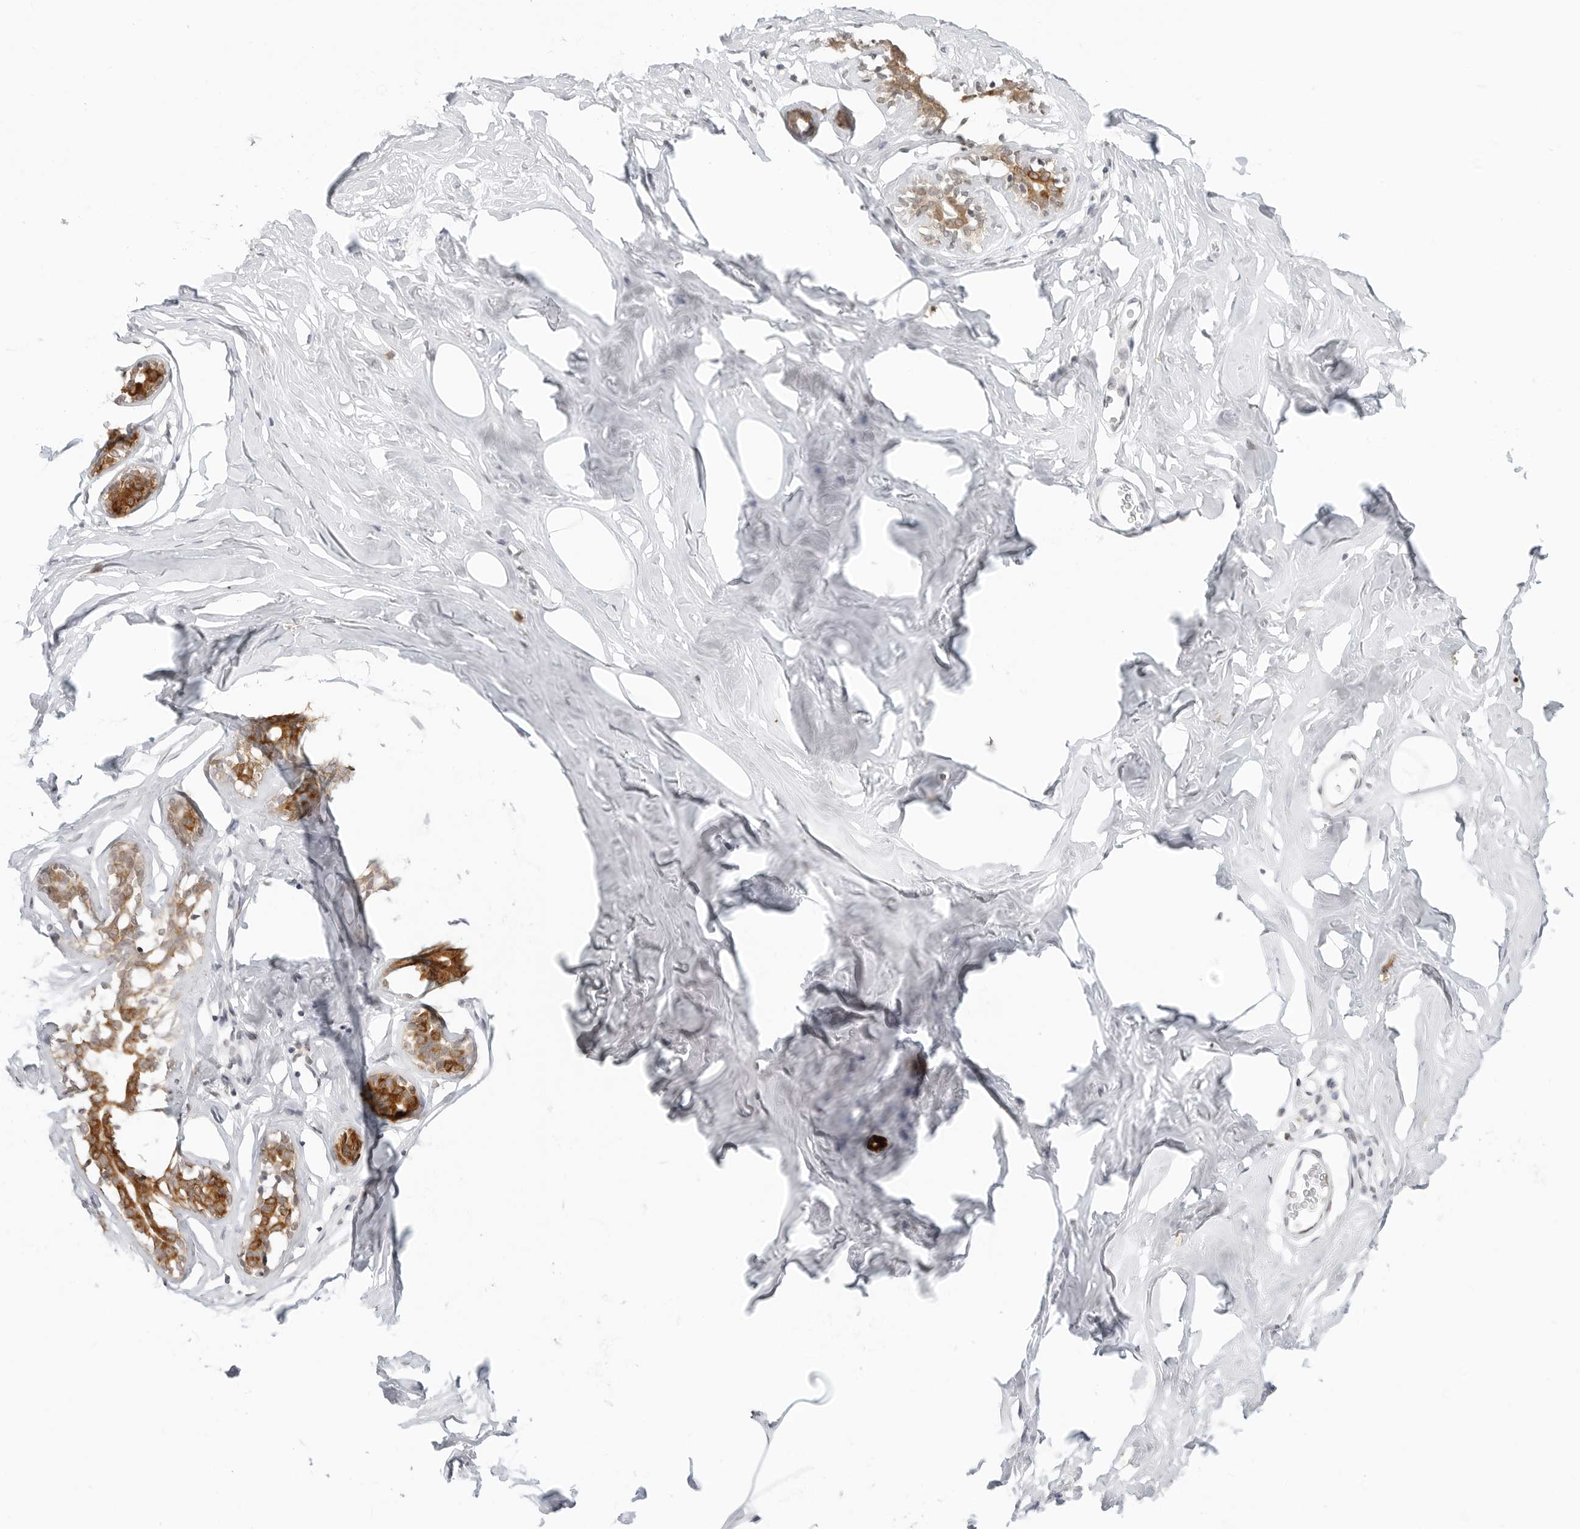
{"staining": {"intensity": "negative", "quantity": "none", "location": "none"}, "tissue": "adipose tissue", "cell_type": "Adipocytes", "image_type": "normal", "snomed": [{"axis": "morphology", "description": "Normal tissue, NOS"}, {"axis": "morphology", "description": "Fibrosis, NOS"}, {"axis": "topography", "description": "Breast"}, {"axis": "topography", "description": "Adipose tissue"}], "caption": "This image is of benign adipose tissue stained with immunohistochemistry to label a protein in brown with the nuclei are counter-stained blue. There is no expression in adipocytes. The staining is performed using DAB (3,3'-diaminobenzidine) brown chromogen with nuclei counter-stained in using hematoxylin.", "gene": "METAP1", "patient": {"sex": "female", "age": 39}}